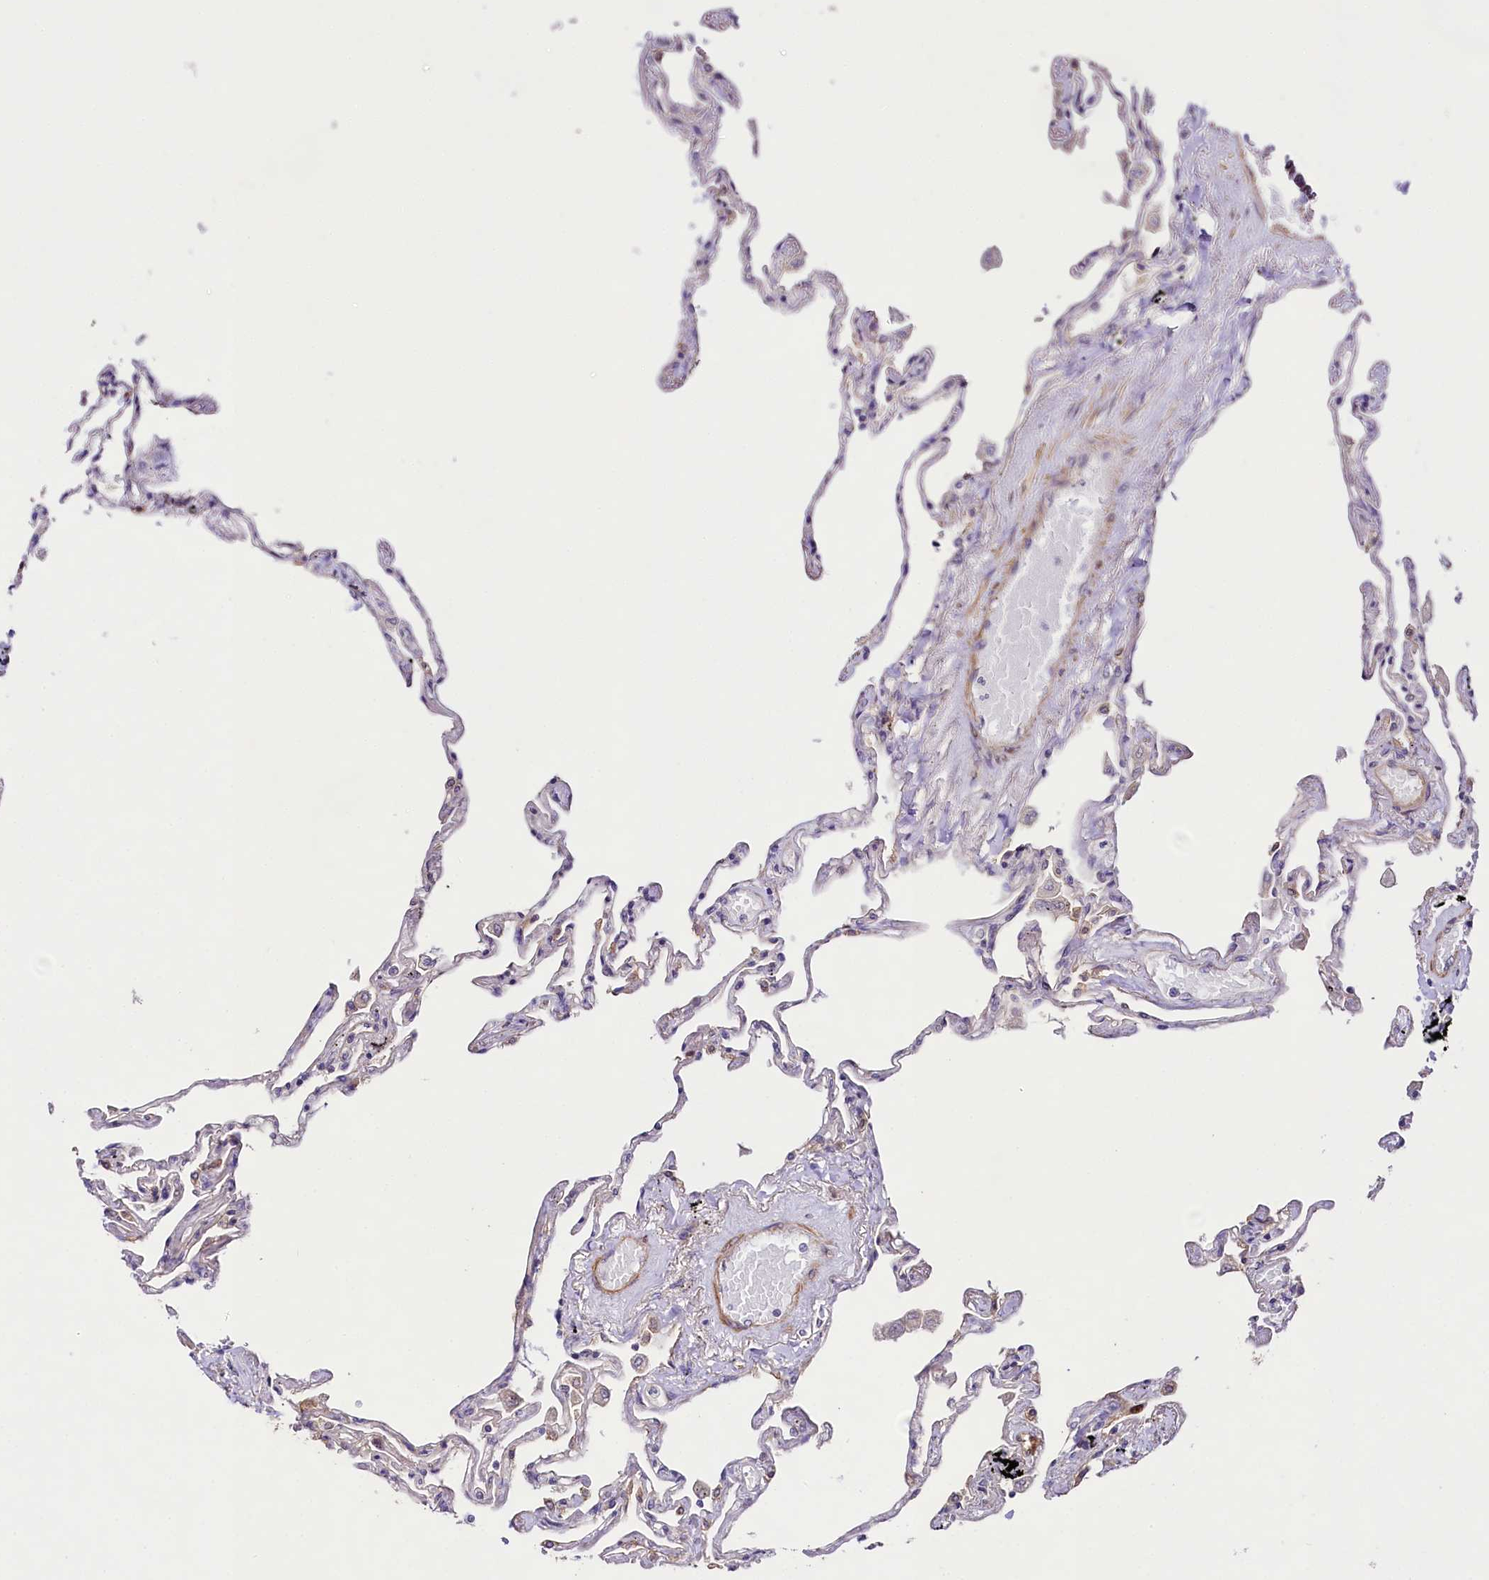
{"staining": {"intensity": "moderate", "quantity": "<25%", "location": "cytoplasmic/membranous"}, "tissue": "lung", "cell_type": "Alveolar cells", "image_type": "normal", "snomed": [{"axis": "morphology", "description": "Normal tissue, NOS"}, {"axis": "topography", "description": "Lung"}], "caption": "High-magnification brightfield microscopy of normal lung stained with DAB (3,3'-diaminobenzidine) (brown) and counterstained with hematoxylin (blue). alveolar cells exhibit moderate cytoplasmic/membranous positivity is seen in about<25% of cells.", "gene": "VPS11", "patient": {"sex": "female", "age": 67}}